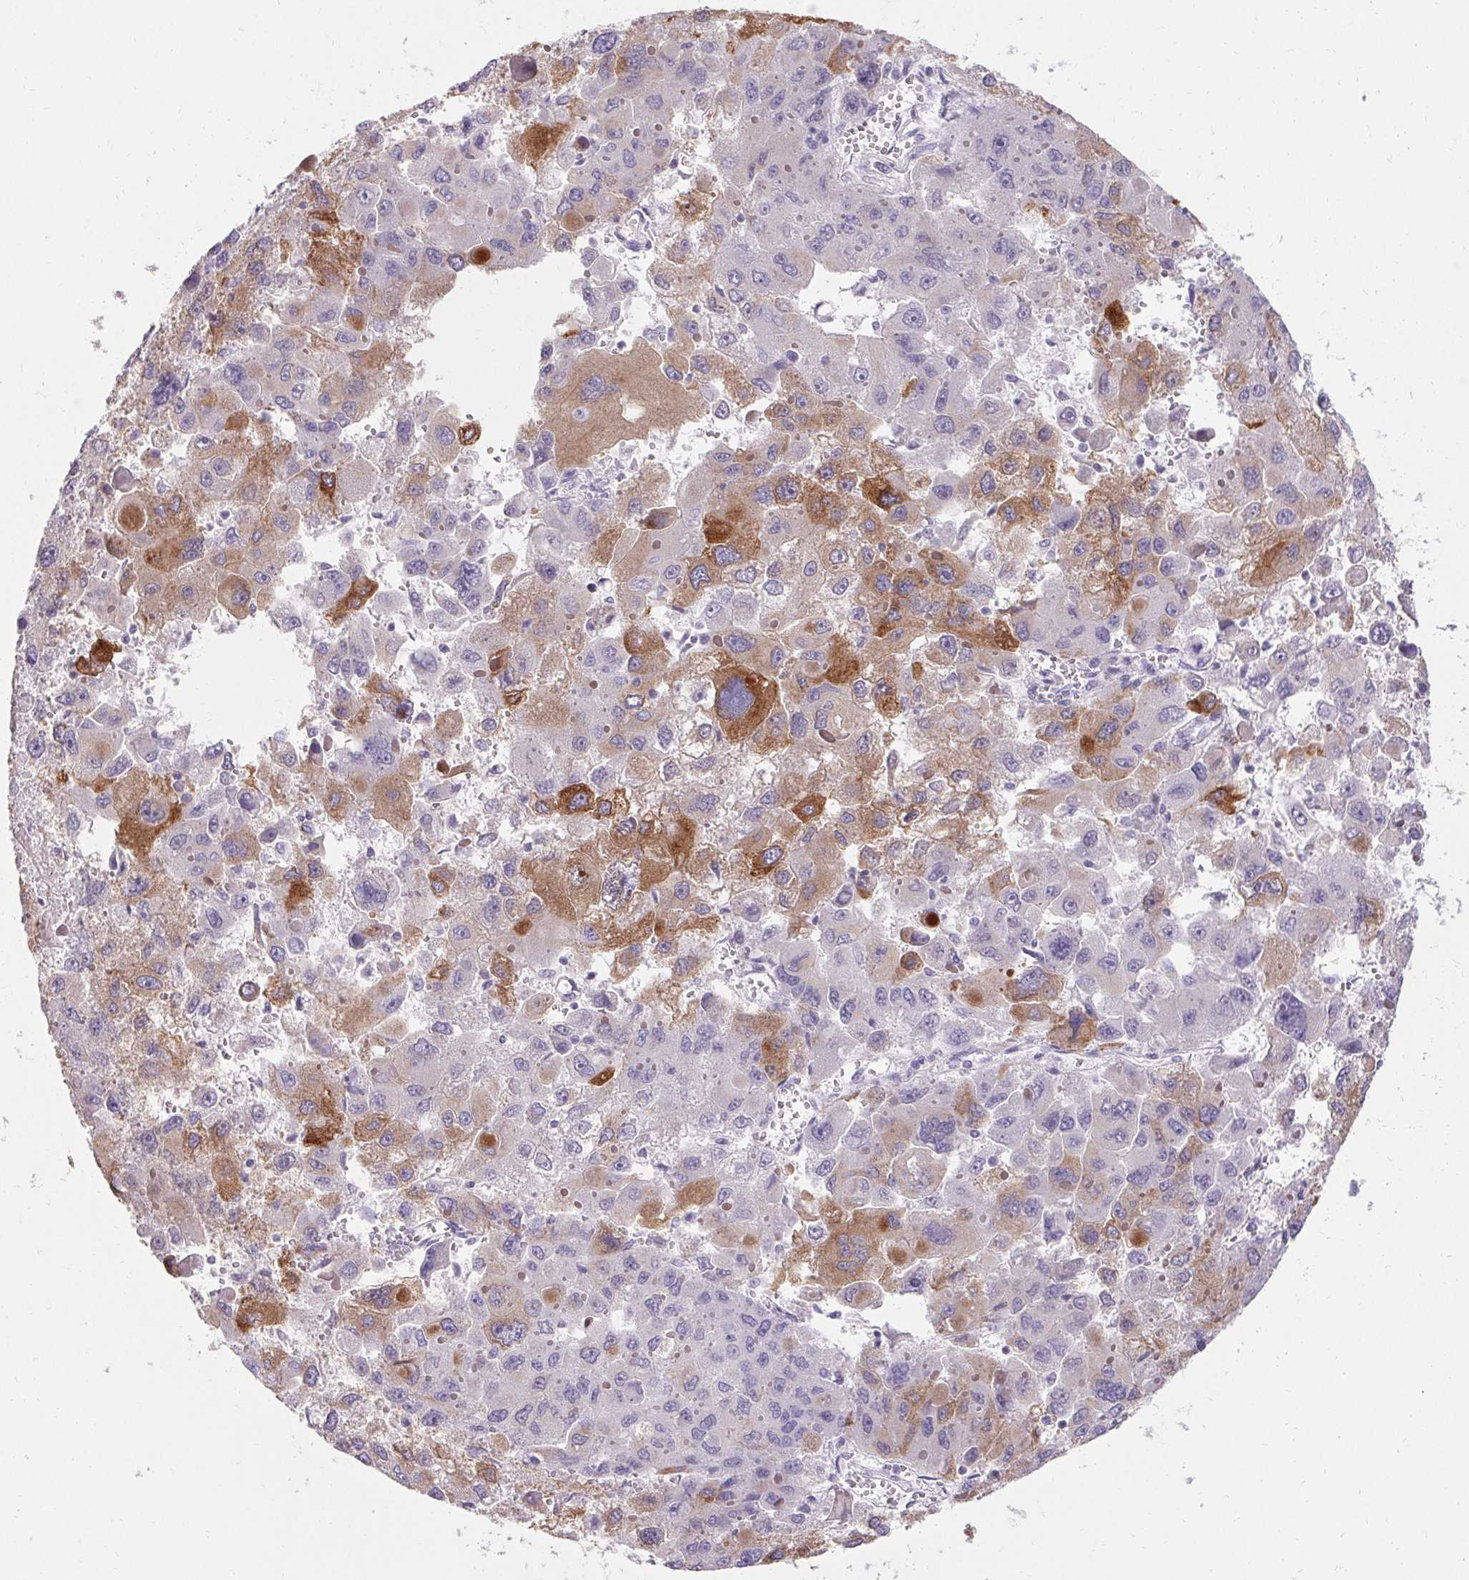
{"staining": {"intensity": "moderate", "quantity": "25%-75%", "location": "cytoplasmic/membranous"}, "tissue": "liver cancer", "cell_type": "Tumor cells", "image_type": "cancer", "snomed": [{"axis": "morphology", "description": "Carcinoma, Hepatocellular, NOS"}, {"axis": "topography", "description": "Liver"}], "caption": "The image reveals a brown stain indicating the presence of a protein in the cytoplasmic/membranous of tumor cells in liver cancer (hepatocellular carcinoma).", "gene": "HSD17B3", "patient": {"sex": "female", "age": 41}}